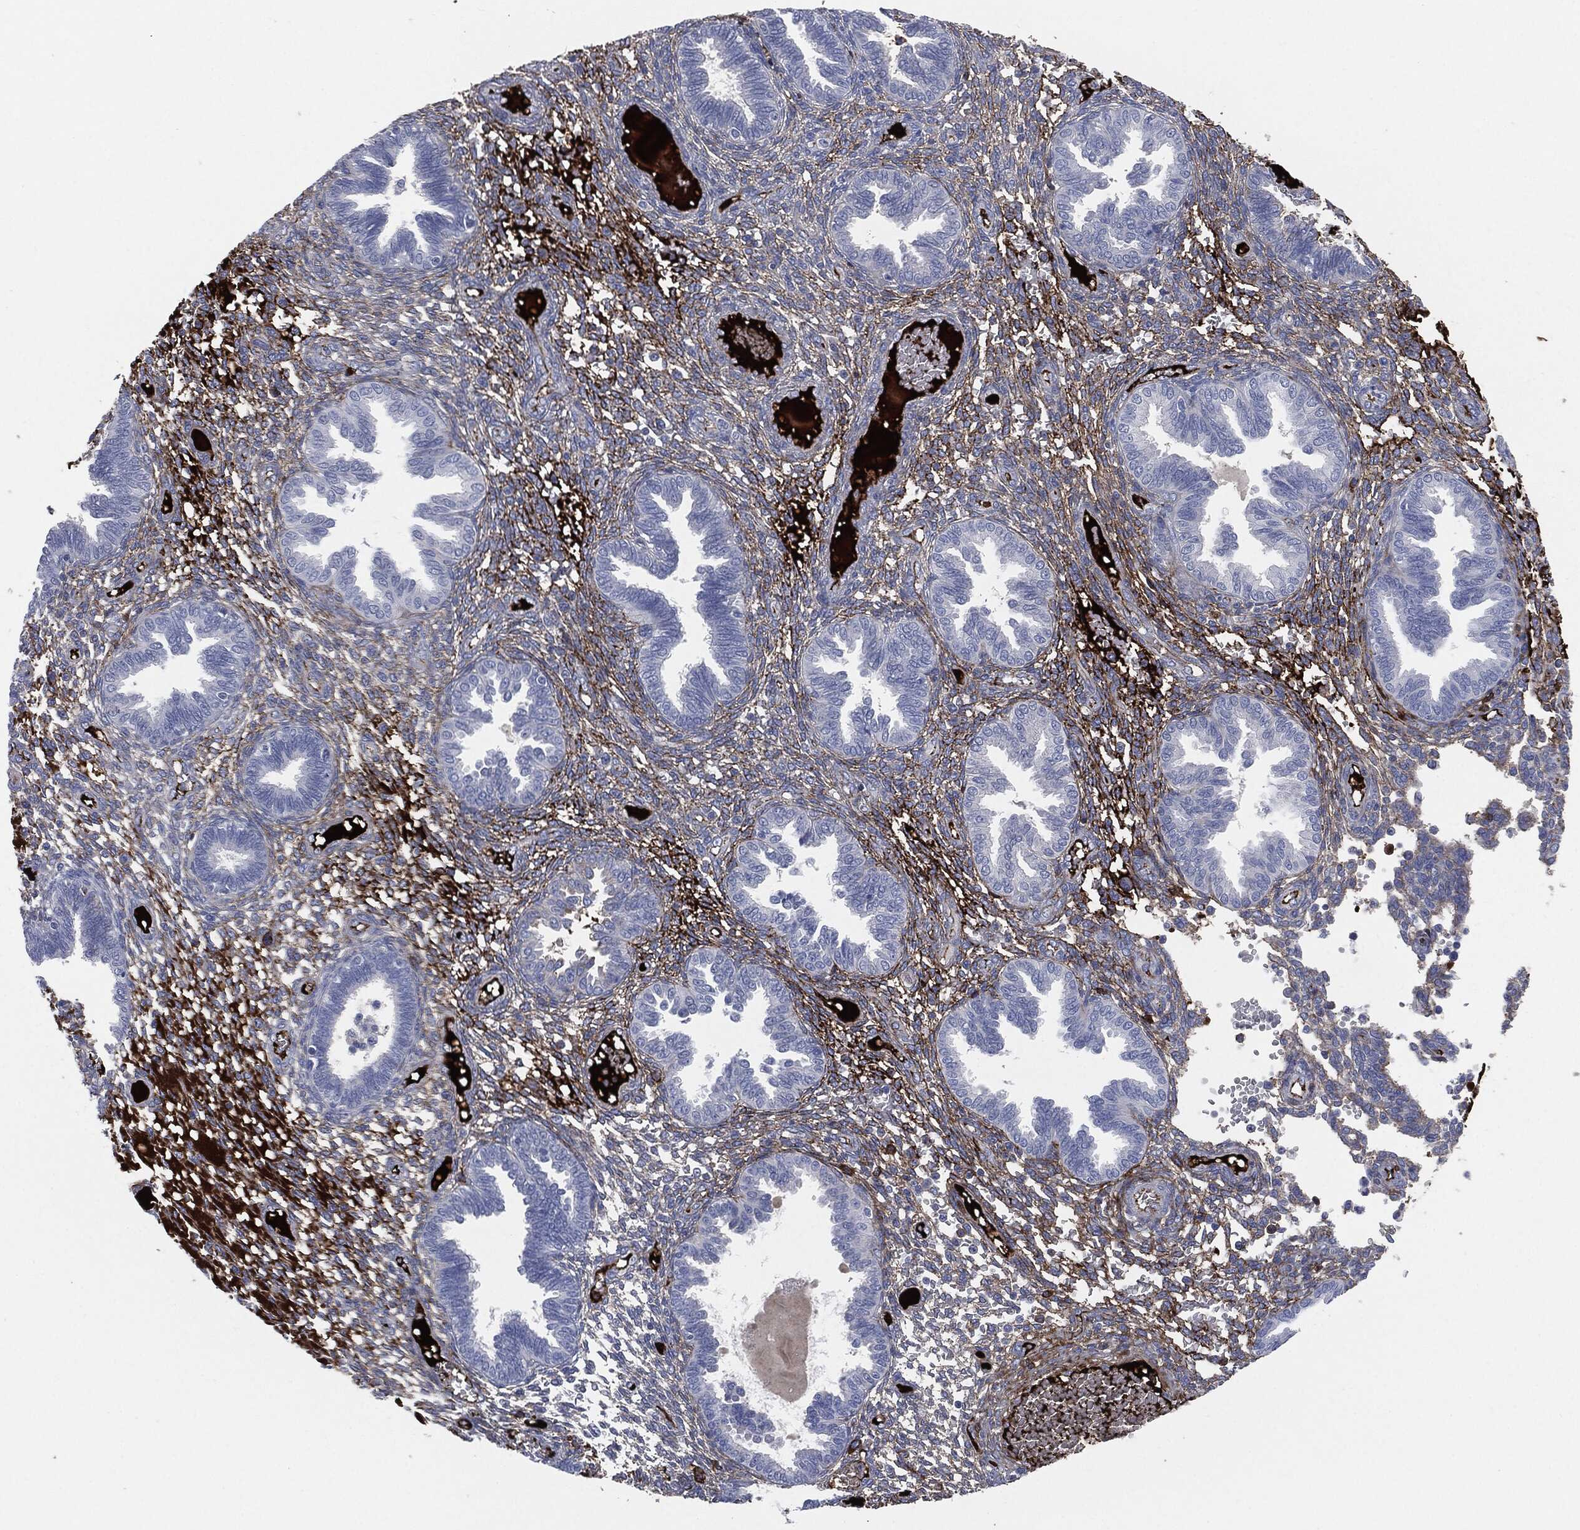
{"staining": {"intensity": "moderate", "quantity": "25%-75%", "location": "cytoplasmic/membranous"}, "tissue": "endometrium", "cell_type": "Cells in endometrial stroma", "image_type": "normal", "snomed": [{"axis": "morphology", "description": "Normal tissue, NOS"}, {"axis": "topography", "description": "Endometrium"}], "caption": "Endometrium was stained to show a protein in brown. There is medium levels of moderate cytoplasmic/membranous expression in about 25%-75% of cells in endometrial stroma. The staining was performed using DAB (3,3'-diaminobenzidine) to visualize the protein expression in brown, while the nuclei were stained in blue with hematoxylin (Magnification: 20x).", "gene": "APOB", "patient": {"sex": "female", "age": 42}}